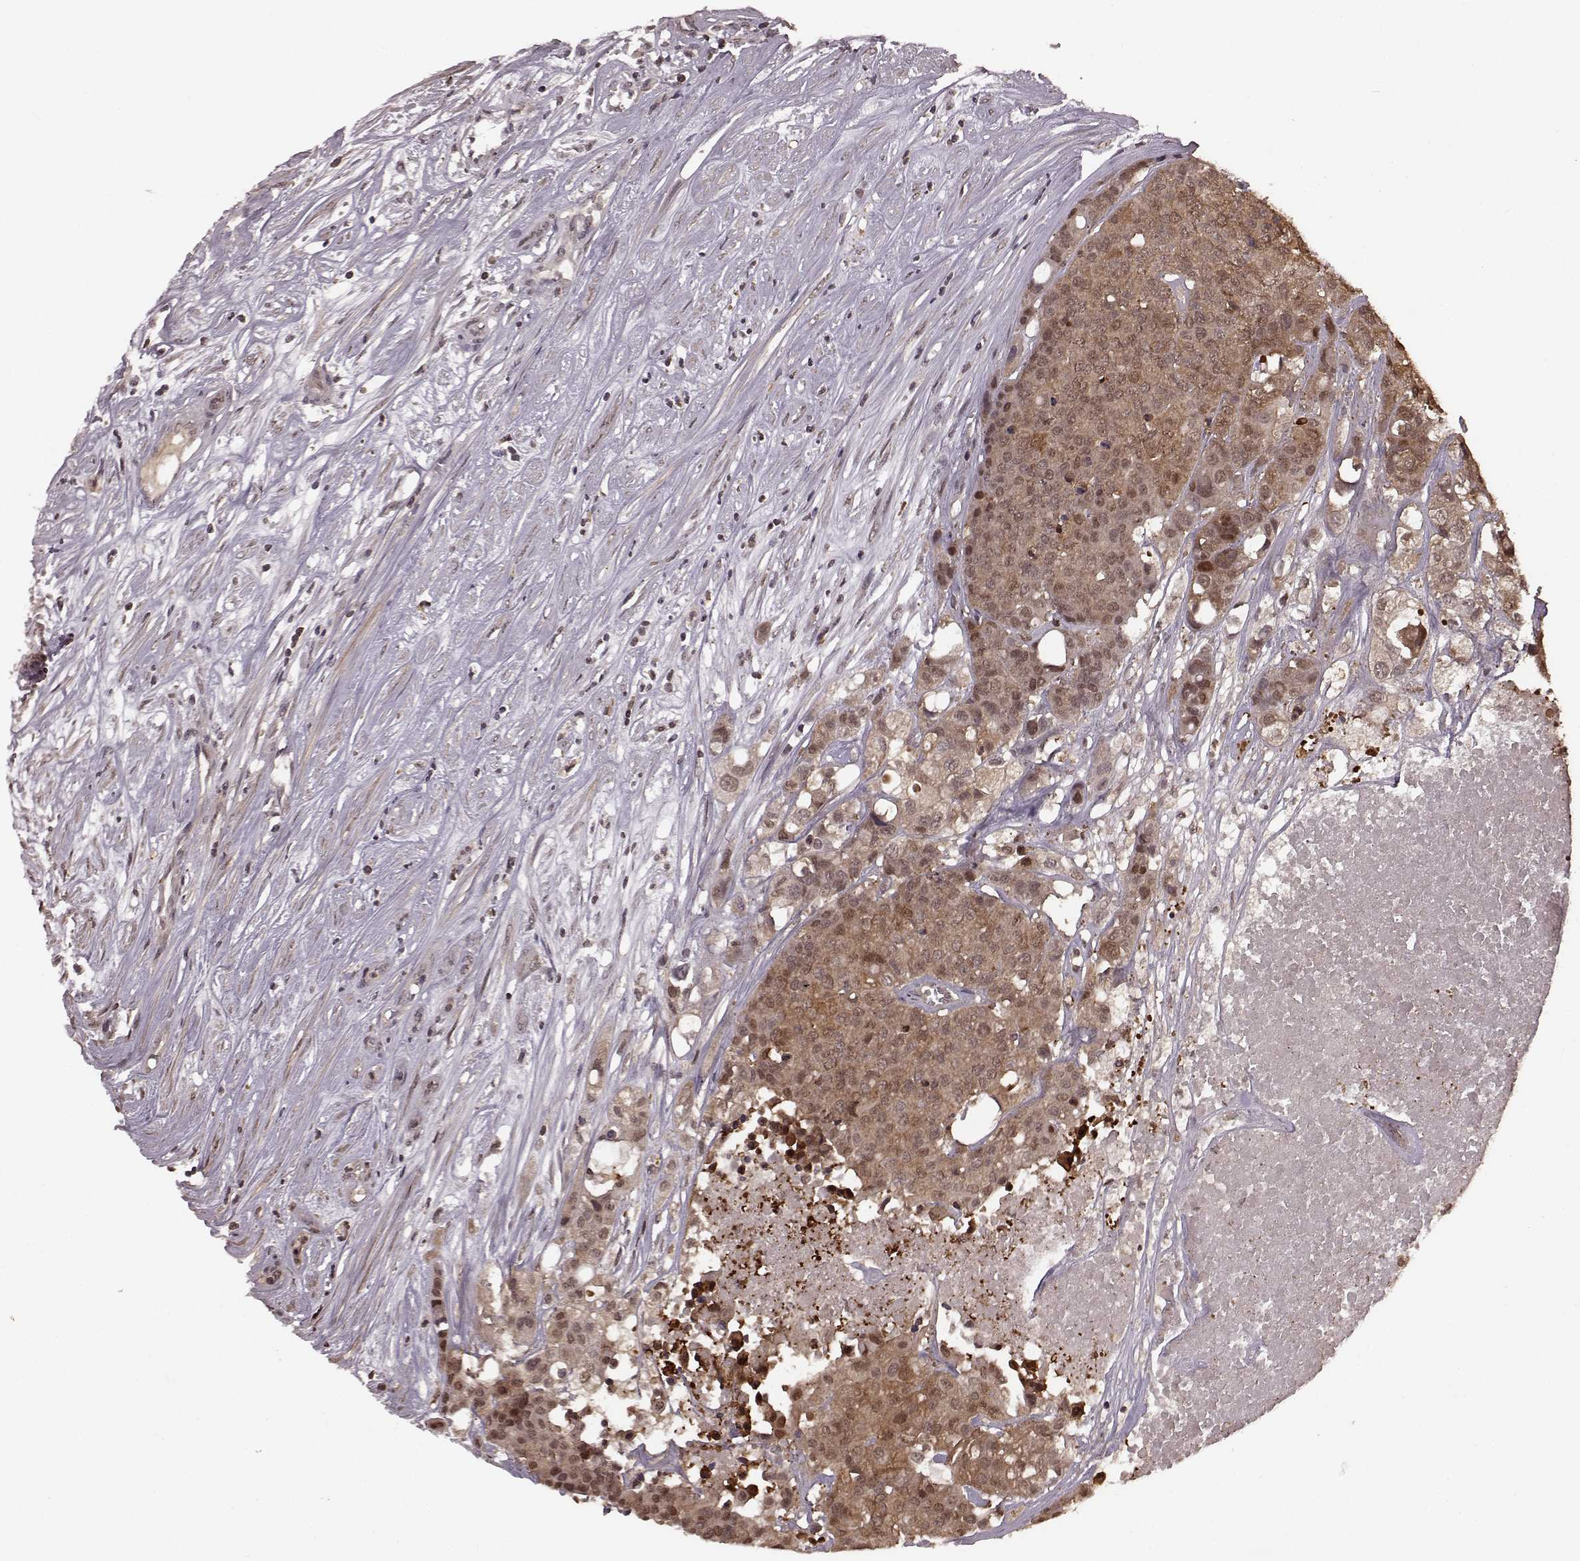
{"staining": {"intensity": "moderate", "quantity": ">75%", "location": "cytoplasmic/membranous,nuclear"}, "tissue": "carcinoid", "cell_type": "Tumor cells", "image_type": "cancer", "snomed": [{"axis": "morphology", "description": "Carcinoid, malignant, NOS"}, {"axis": "topography", "description": "Colon"}], "caption": "A brown stain highlights moderate cytoplasmic/membranous and nuclear staining of a protein in human carcinoid tumor cells.", "gene": "GSS", "patient": {"sex": "male", "age": 81}}